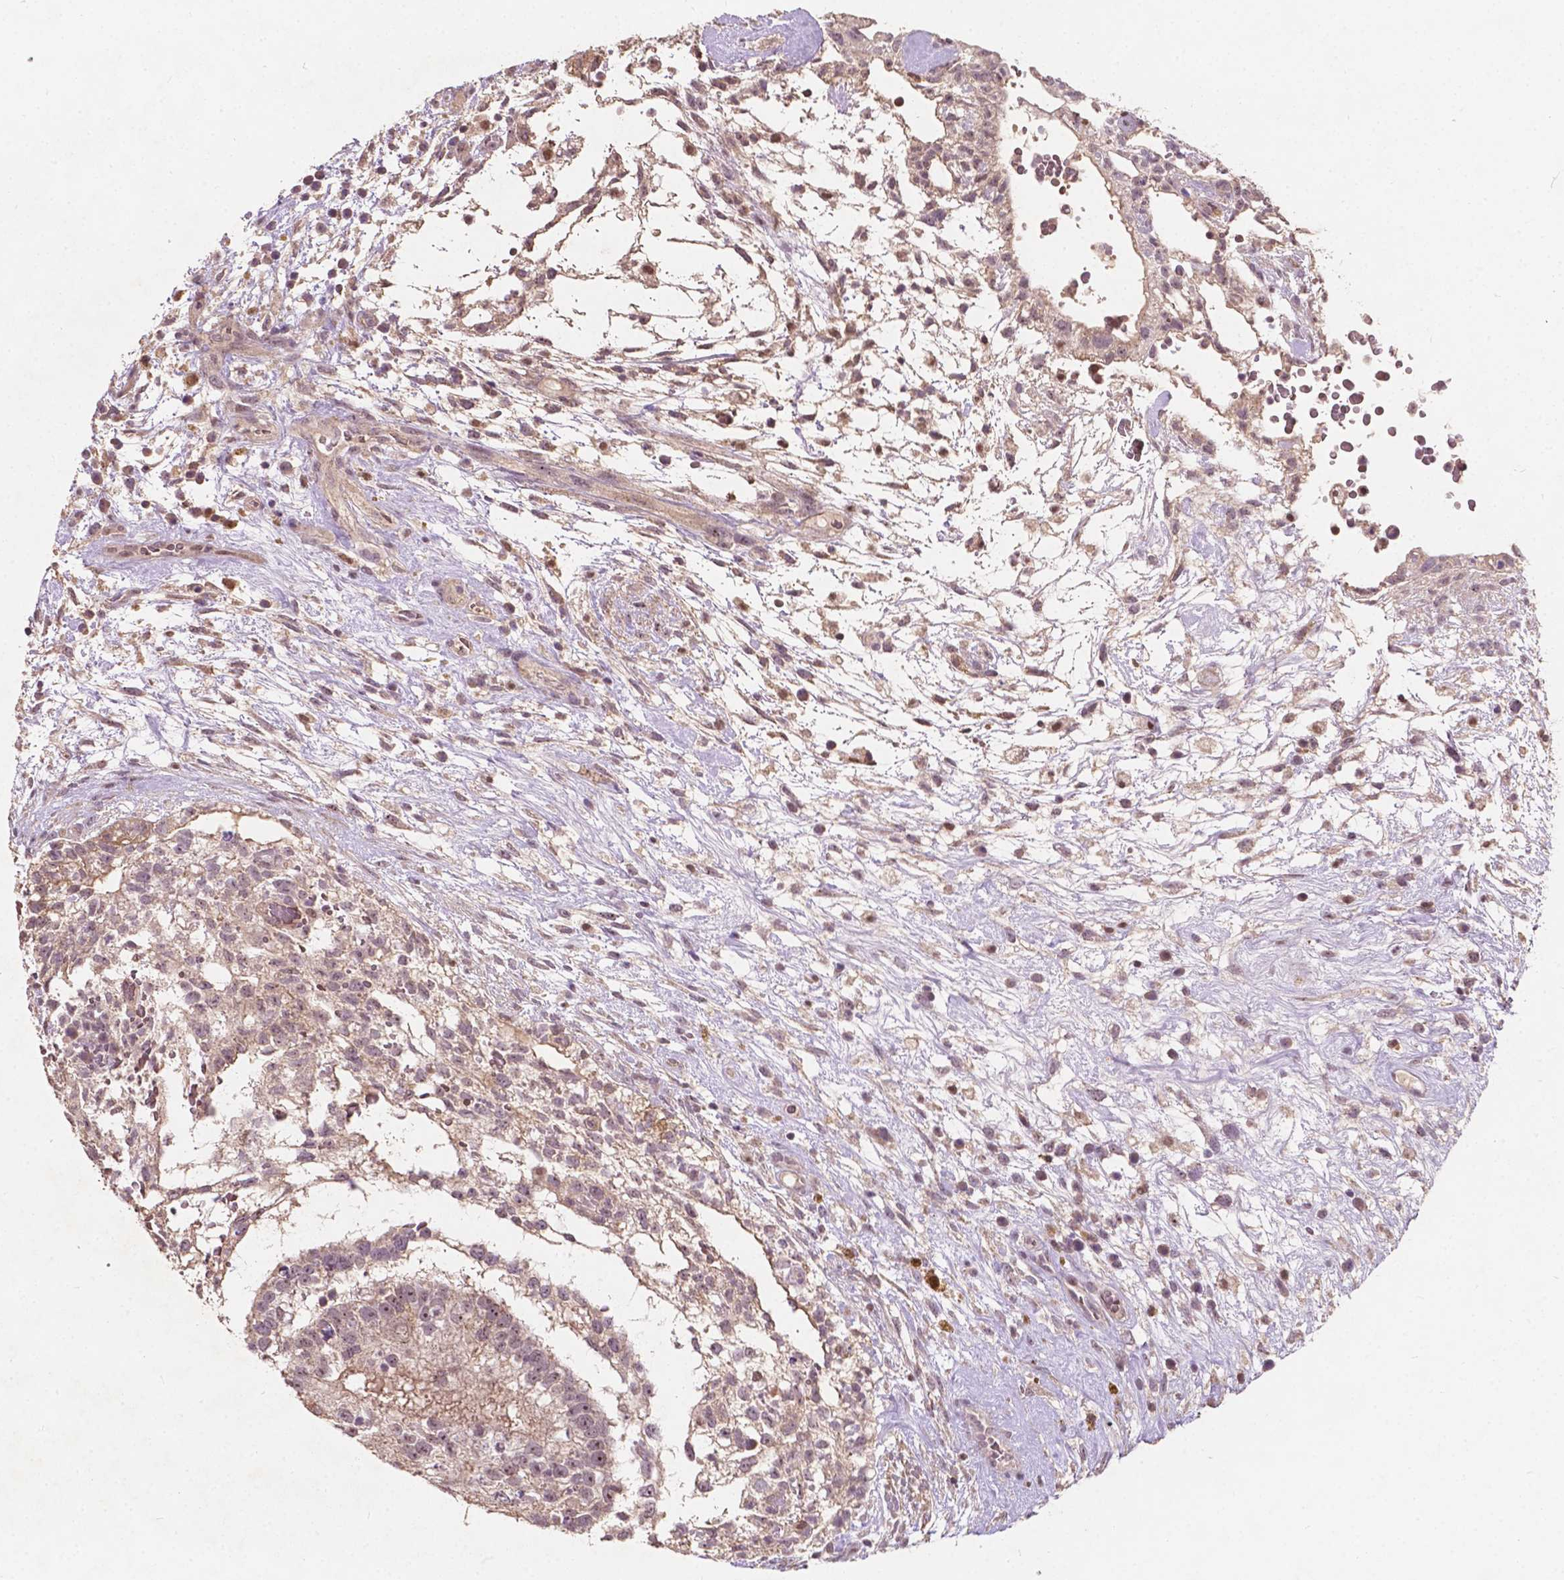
{"staining": {"intensity": "weak", "quantity": "25%-75%", "location": "cytoplasmic/membranous"}, "tissue": "testis cancer", "cell_type": "Tumor cells", "image_type": "cancer", "snomed": [{"axis": "morphology", "description": "Normal tissue, NOS"}, {"axis": "morphology", "description": "Carcinoma, Embryonal, NOS"}, {"axis": "topography", "description": "Testis"}], "caption": "Immunohistochemical staining of testis embryonal carcinoma shows low levels of weak cytoplasmic/membranous protein staining in about 25%-75% of tumor cells. Using DAB (brown) and hematoxylin (blue) stains, captured at high magnification using brightfield microscopy.", "gene": "DUSP16", "patient": {"sex": "male", "age": 32}}